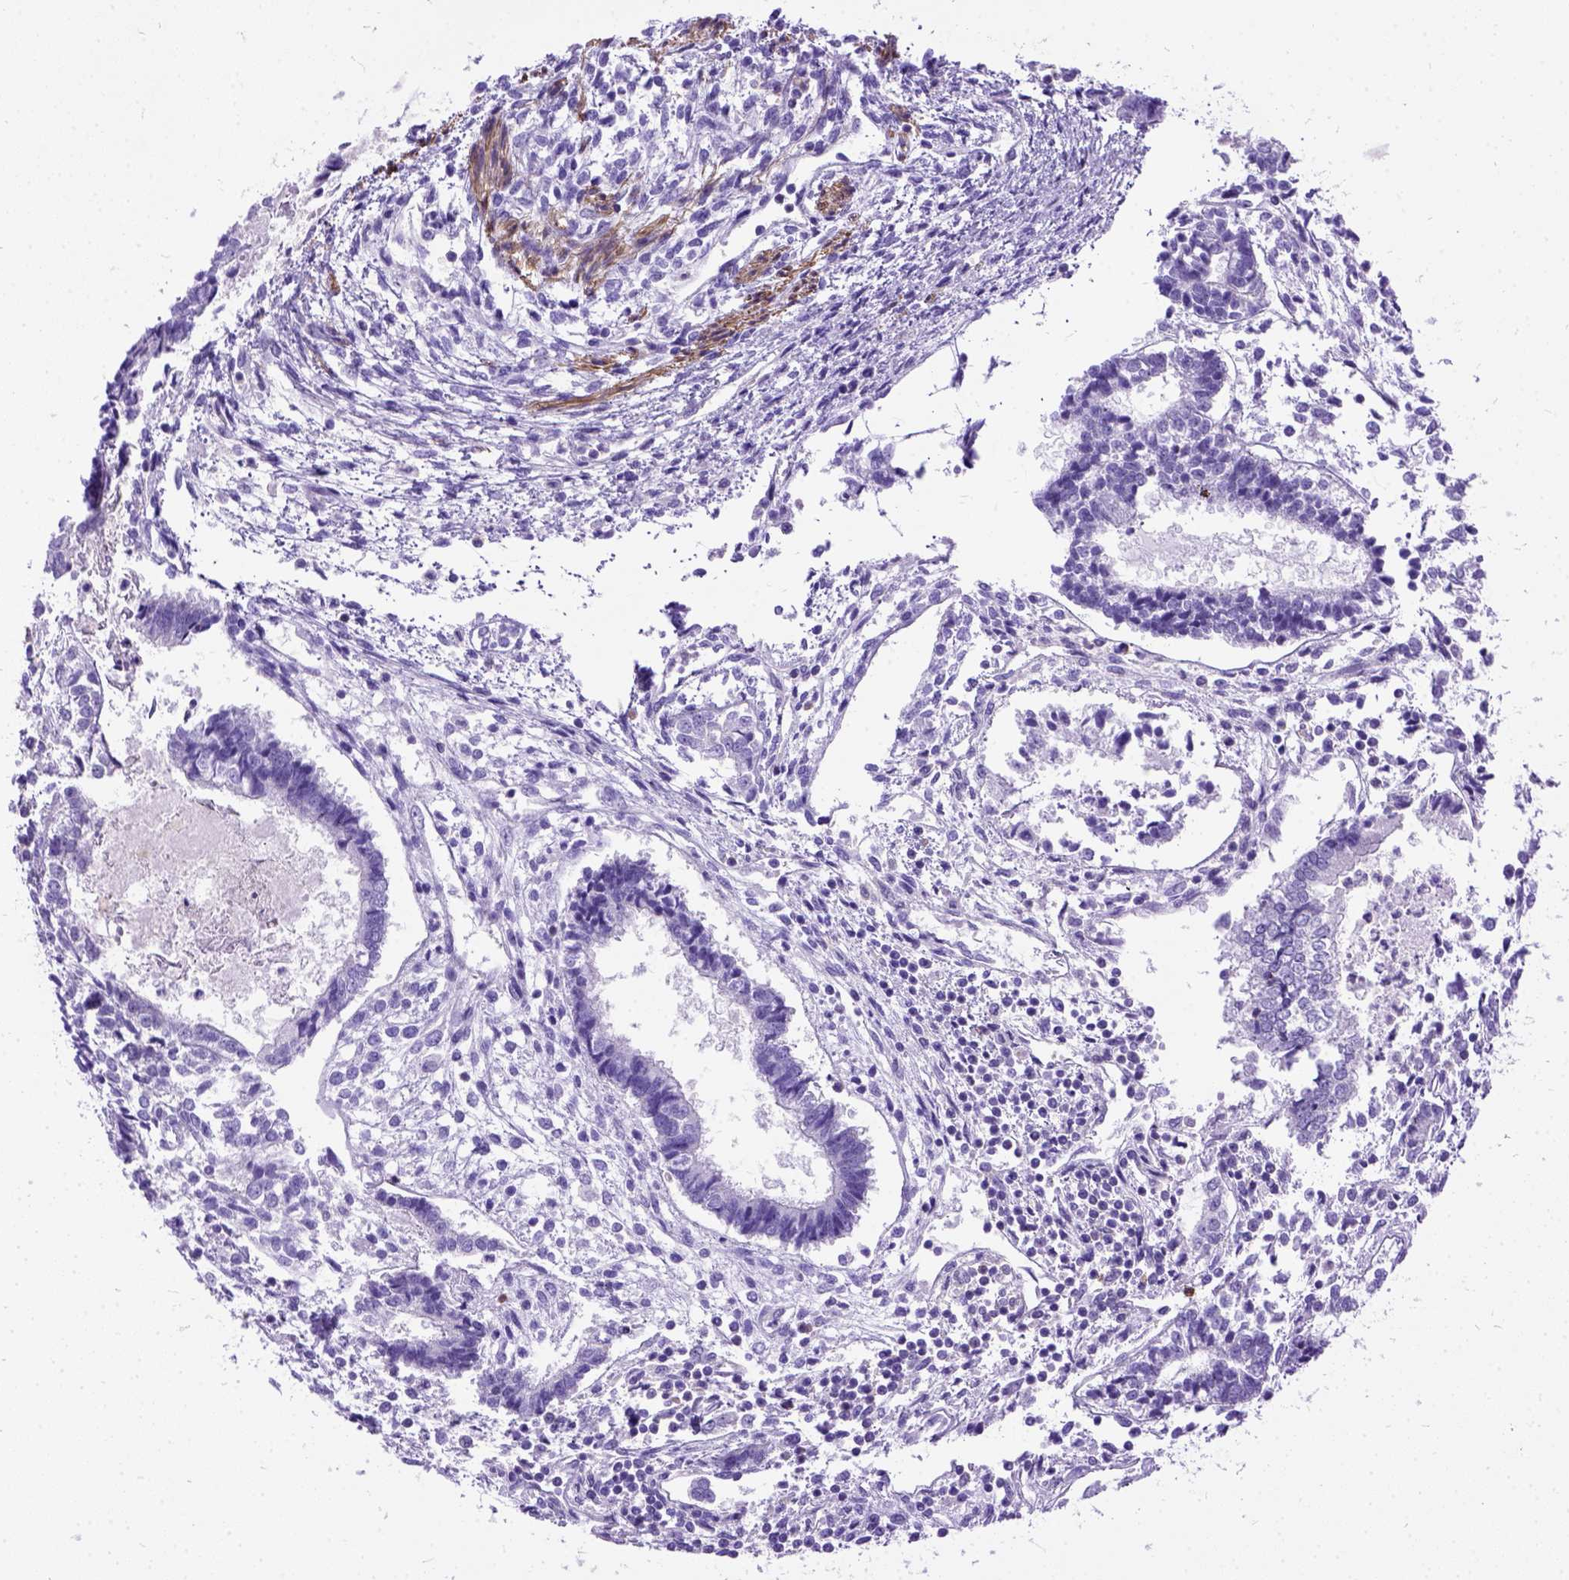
{"staining": {"intensity": "negative", "quantity": "none", "location": "none"}, "tissue": "testis cancer", "cell_type": "Tumor cells", "image_type": "cancer", "snomed": [{"axis": "morphology", "description": "Carcinoma, Embryonal, NOS"}, {"axis": "topography", "description": "Testis"}], "caption": "This is an IHC photomicrograph of human testis embryonal carcinoma. There is no expression in tumor cells.", "gene": "PRG2", "patient": {"sex": "male", "age": 37}}